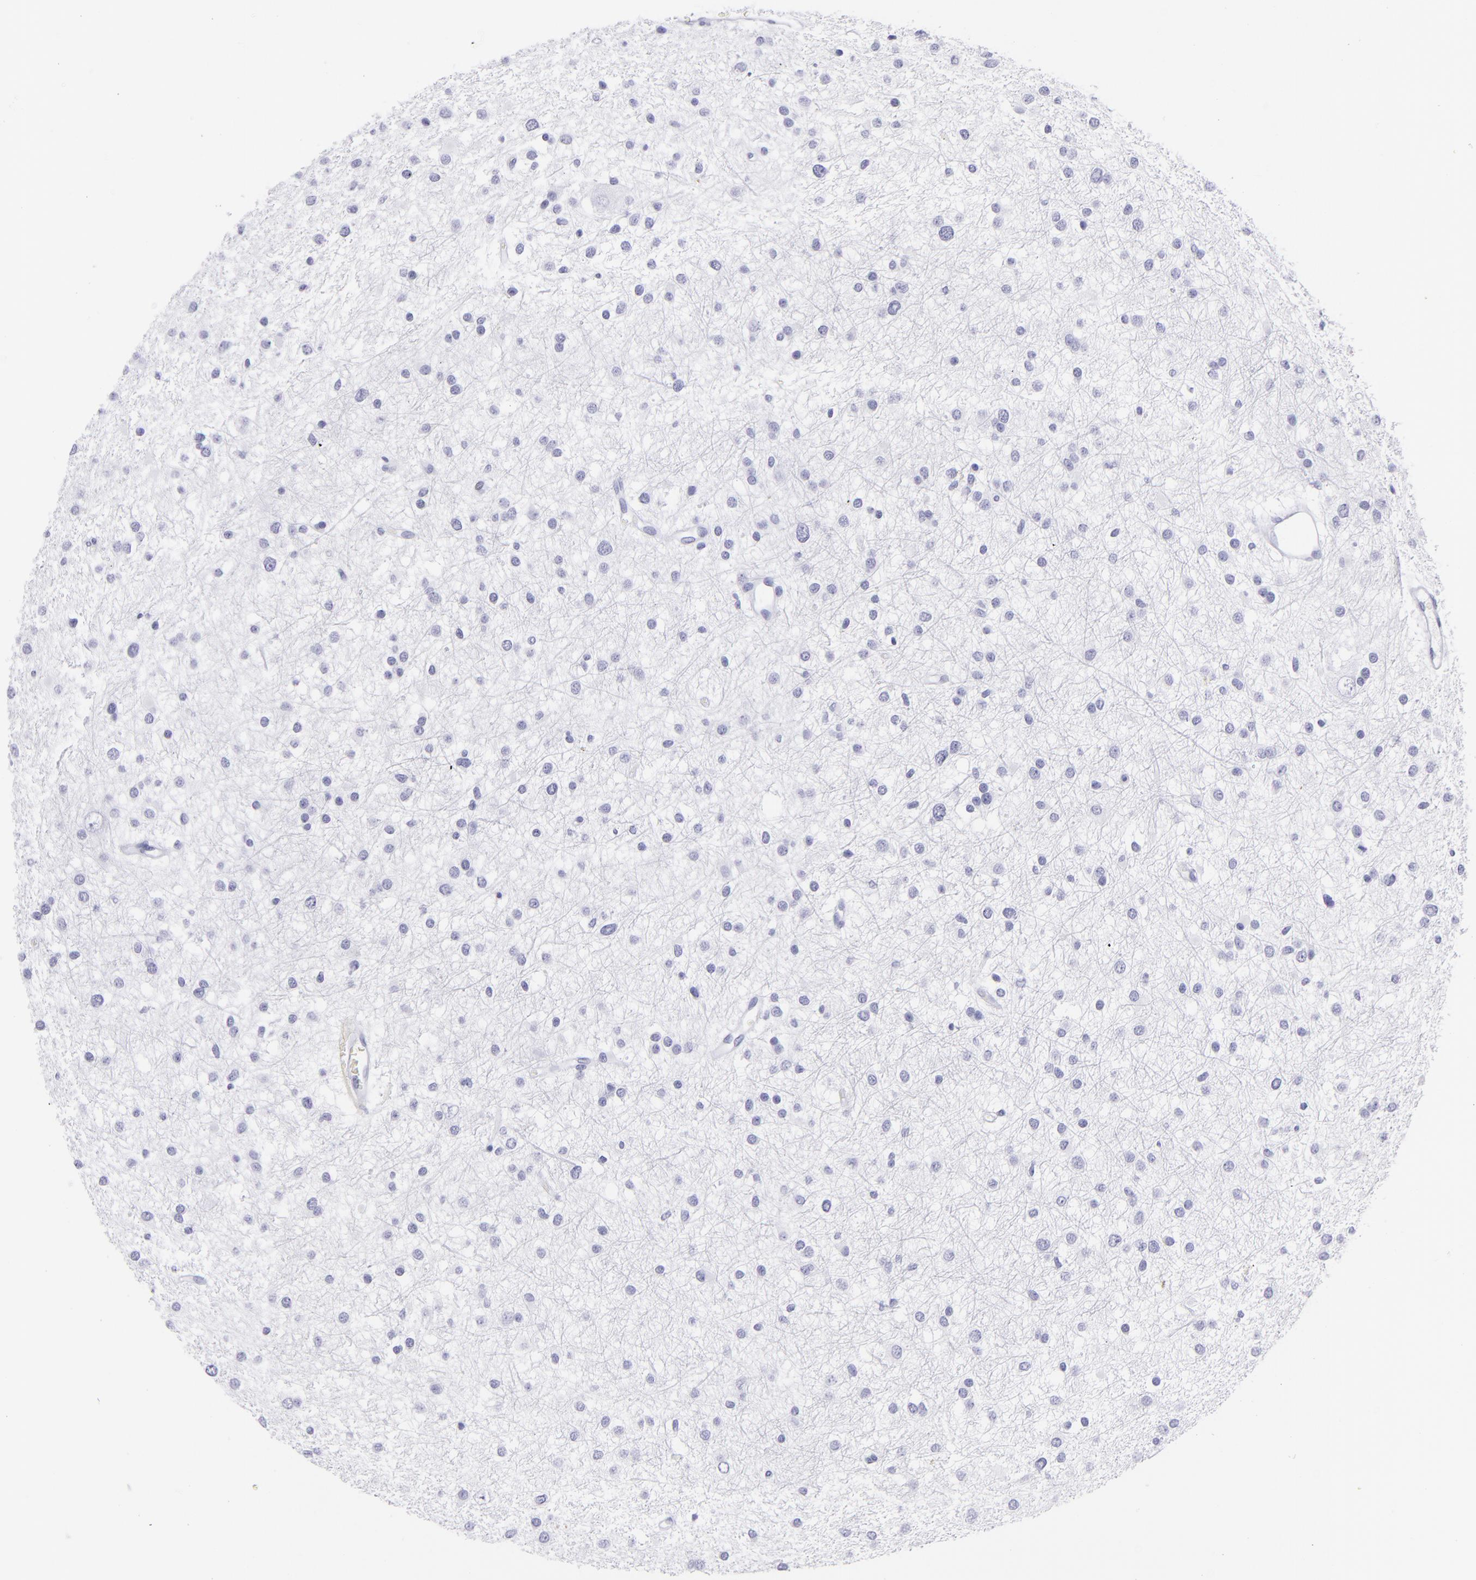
{"staining": {"intensity": "negative", "quantity": "none", "location": "none"}, "tissue": "glioma", "cell_type": "Tumor cells", "image_type": "cancer", "snomed": [{"axis": "morphology", "description": "Glioma, malignant, Low grade"}, {"axis": "topography", "description": "Brain"}], "caption": "Immunohistochemical staining of glioma displays no significant expression in tumor cells. The staining is performed using DAB brown chromogen with nuclei counter-stained in using hematoxylin.", "gene": "PIP", "patient": {"sex": "female", "age": 36}}